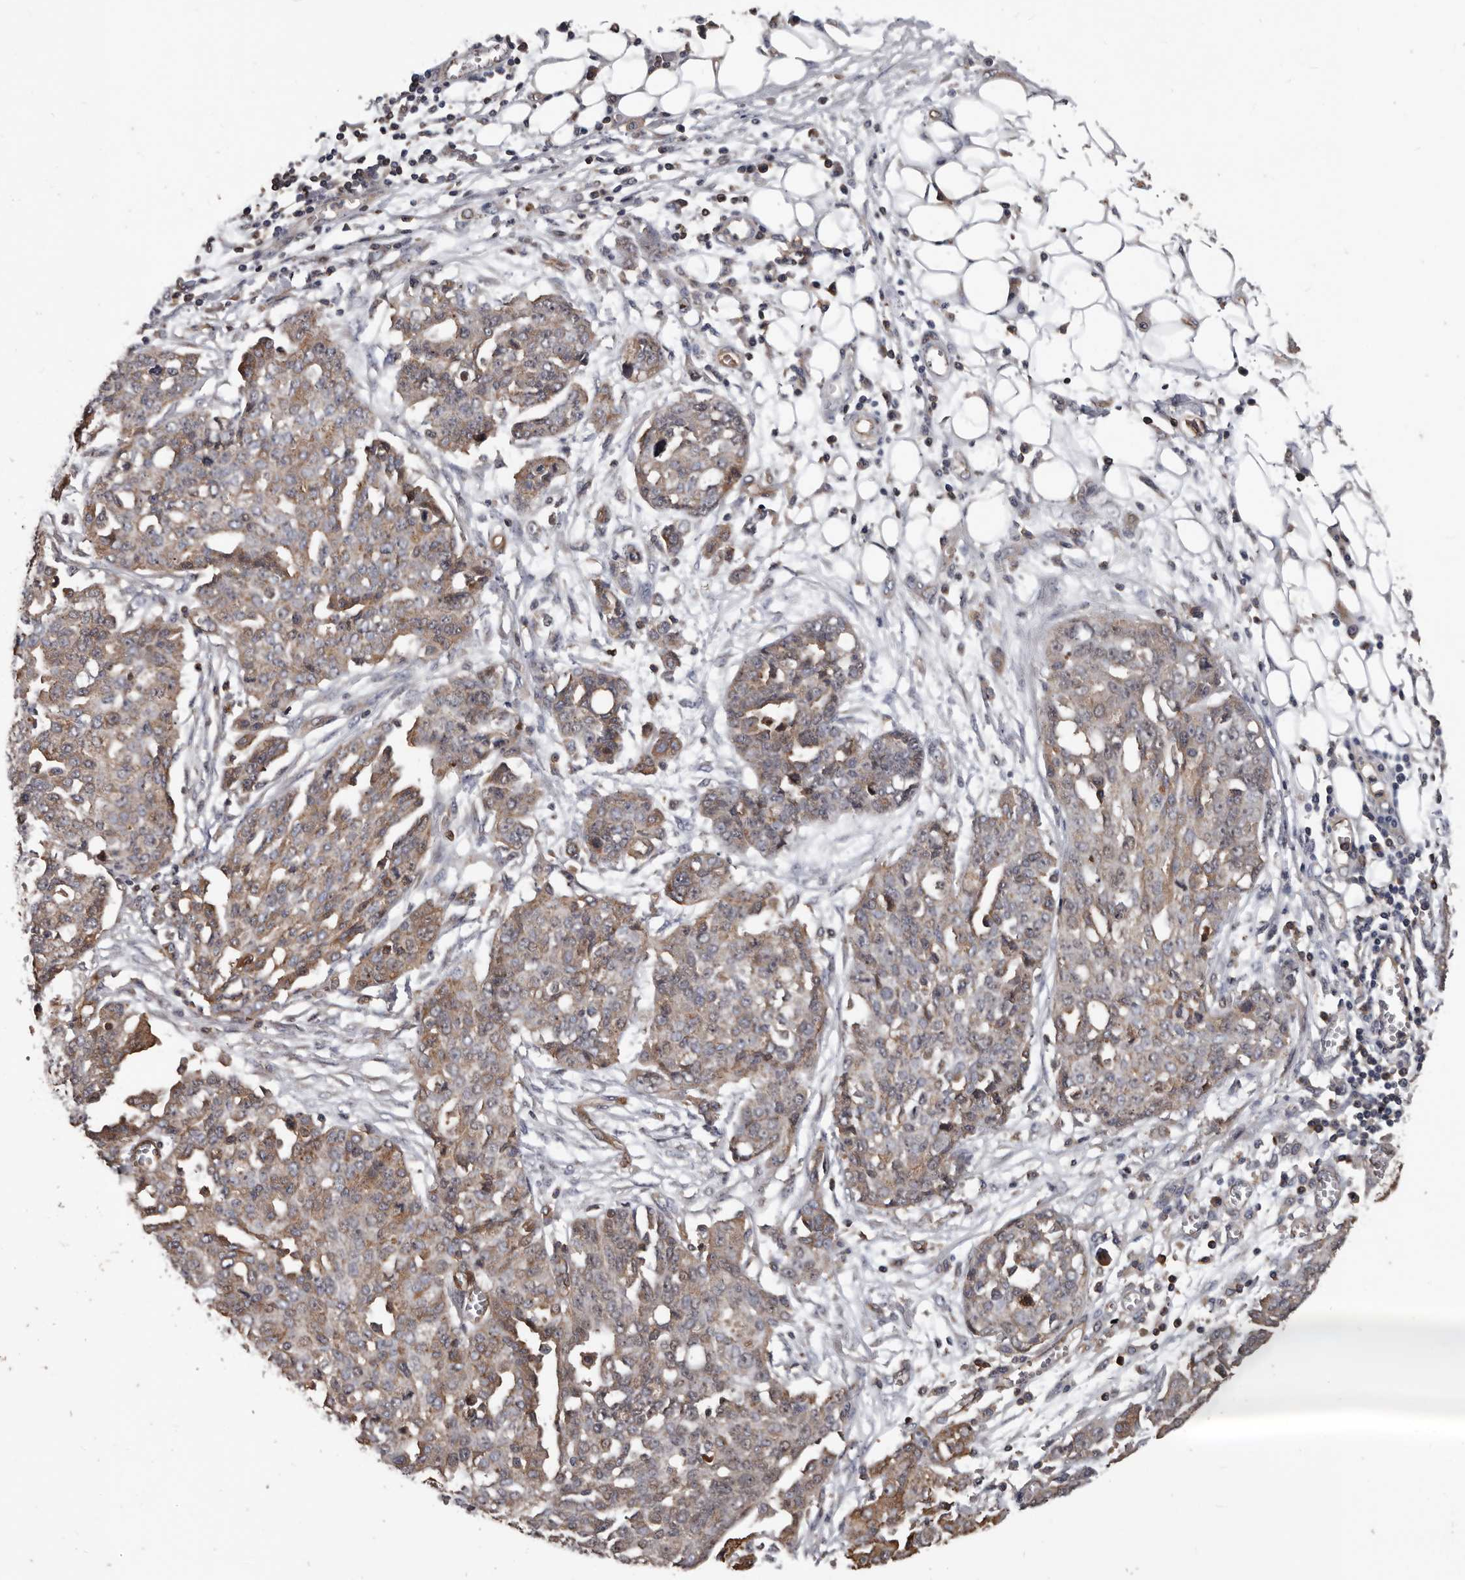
{"staining": {"intensity": "moderate", "quantity": ">75%", "location": "cytoplasmic/membranous"}, "tissue": "ovarian cancer", "cell_type": "Tumor cells", "image_type": "cancer", "snomed": [{"axis": "morphology", "description": "Cystadenocarcinoma, serous, NOS"}, {"axis": "topography", "description": "Soft tissue"}, {"axis": "topography", "description": "Ovary"}], "caption": "Immunohistochemistry (IHC) staining of ovarian cancer, which displays medium levels of moderate cytoplasmic/membranous expression in approximately >75% of tumor cells indicating moderate cytoplasmic/membranous protein expression. The staining was performed using DAB (3,3'-diaminobenzidine) (brown) for protein detection and nuclei were counterstained in hematoxylin (blue).", "gene": "PNRC2", "patient": {"sex": "female", "age": 57}}